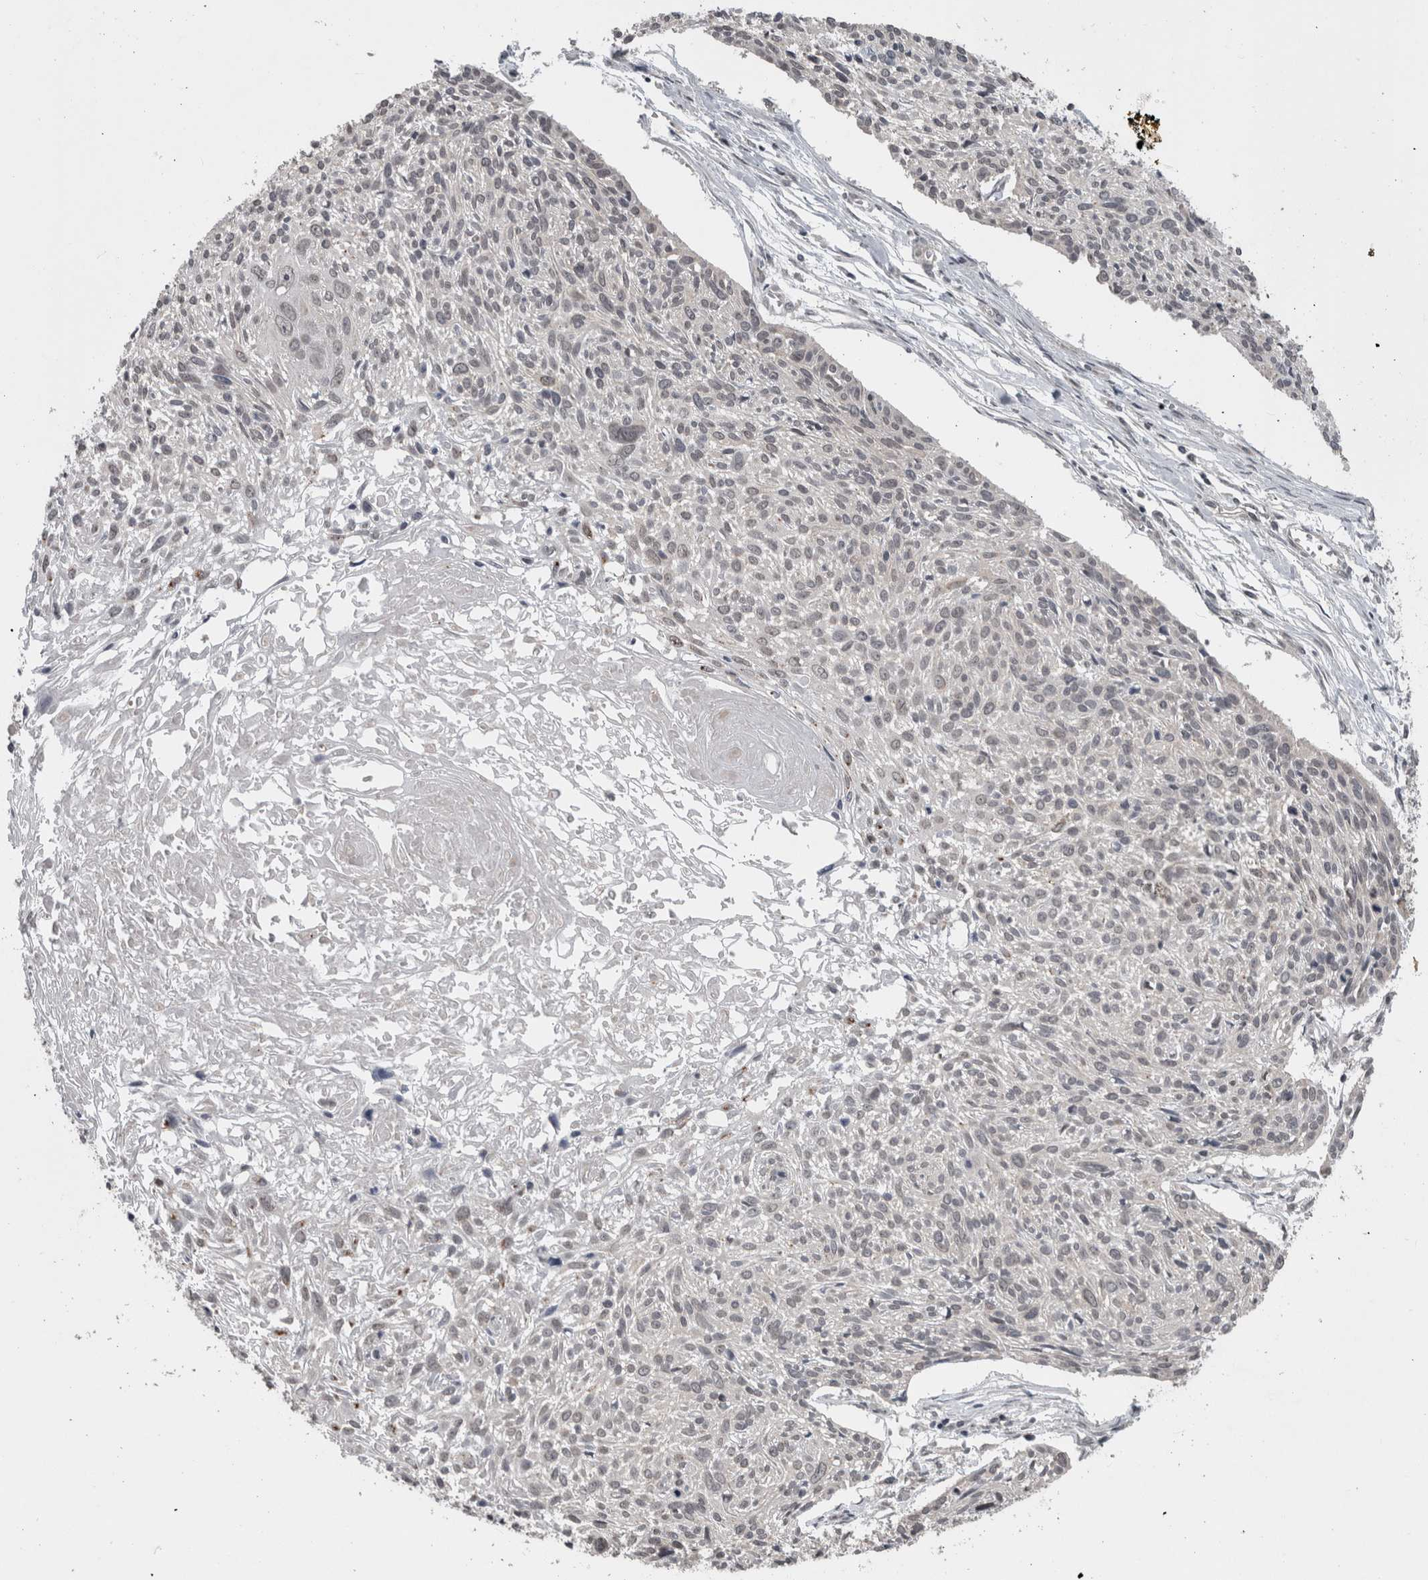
{"staining": {"intensity": "negative", "quantity": "none", "location": "none"}, "tissue": "cervical cancer", "cell_type": "Tumor cells", "image_type": "cancer", "snomed": [{"axis": "morphology", "description": "Squamous cell carcinoma, NOS"}, {"axis": "topography", "description": "Cervix"}], "caption": "Human cervical squamous cell carcinoma stained for a protein using IHC reveals no expression in tumor cells.", "gene": "ENY2", "patient": {"sex": "female", "age": 51}}